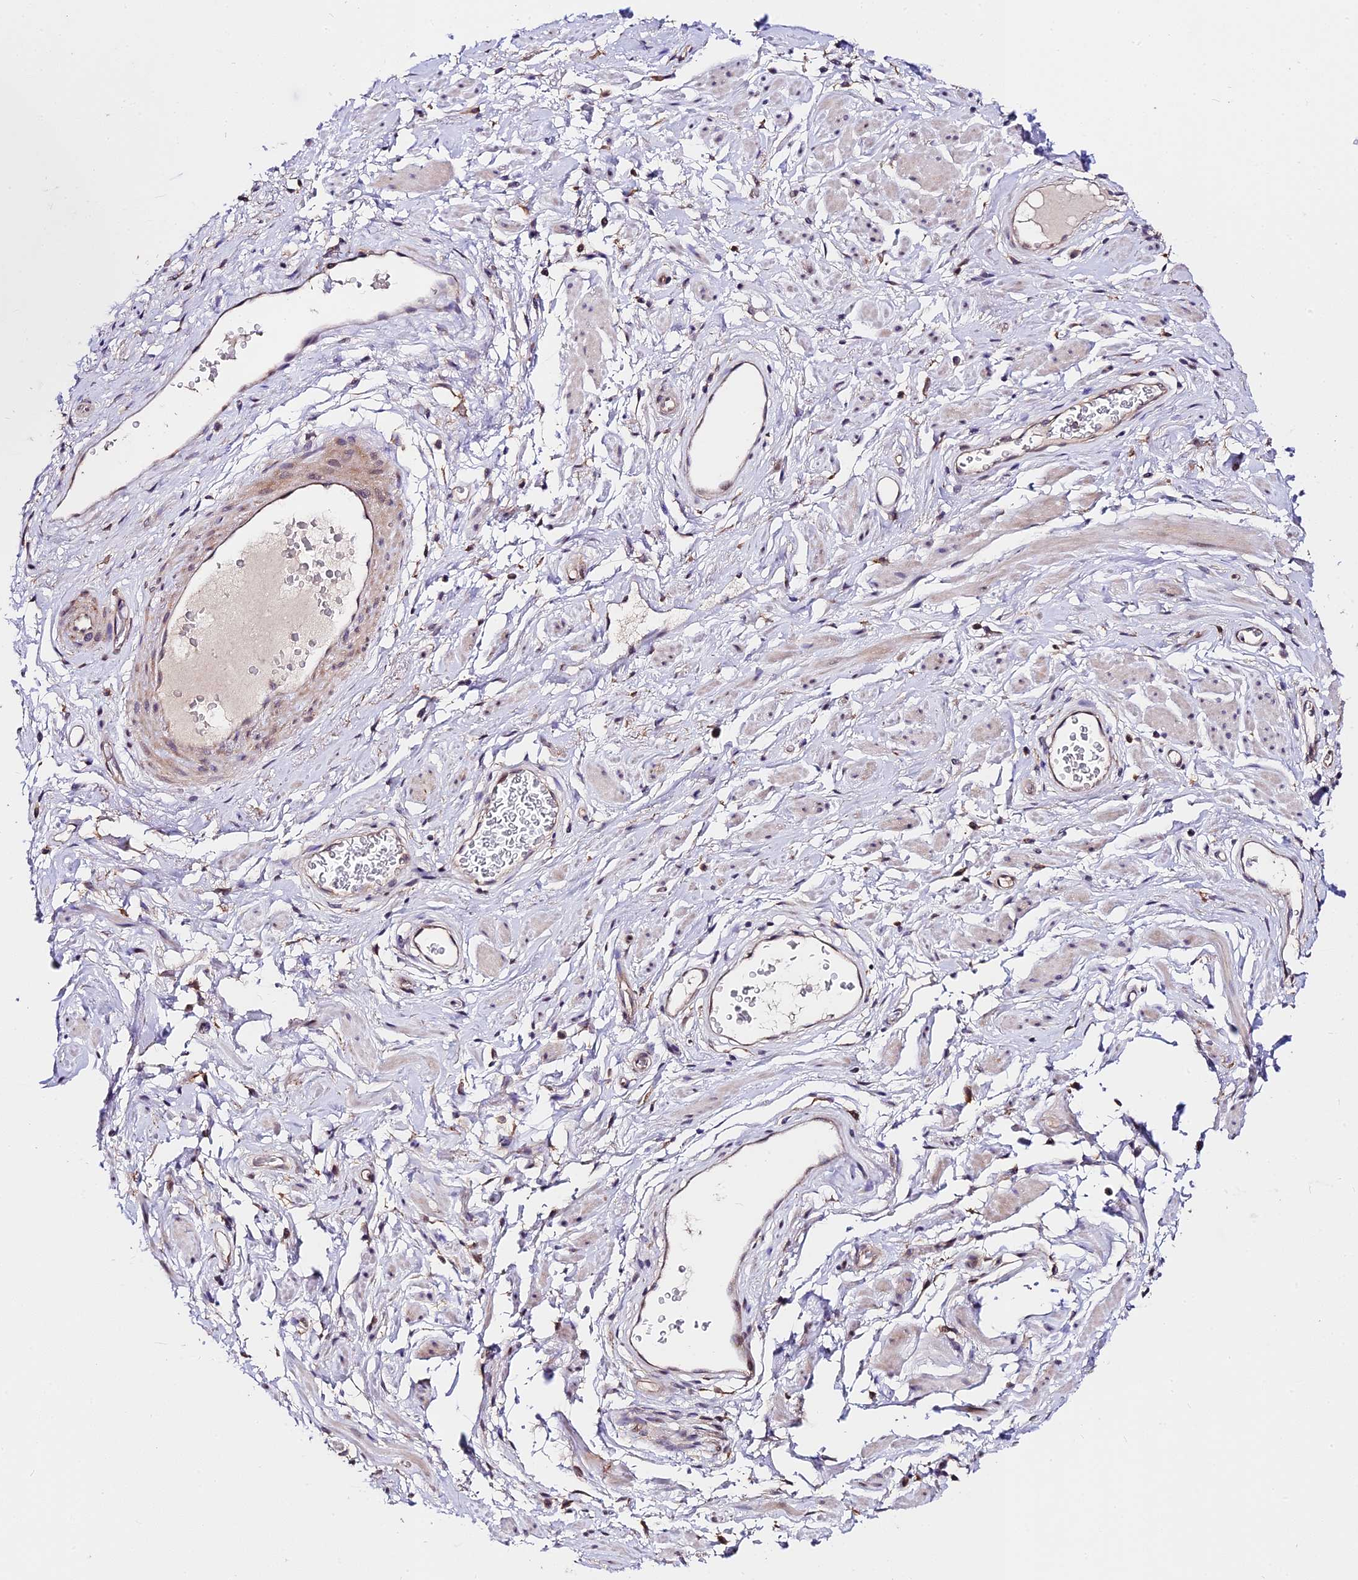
{"staining": {"intensity": "weak", "quantity": ">75%", "location": "cytoplasmic/membranous"}, "tissue": "adipose tissue", "cell_type": "Adipocytes", "image_type": "normal", "snomed": [{"axis": "morphology", "description": "Normal tissue, NOS"}, {"axis": "morphology", "description": "Adenocarcinoma, NOS"}, {"axis": "topography", "description": "Rectum"}, {"axis": "topography", "description": "Vagina"}, {"axis": "topography", "description": "Peripheral nerve tissue"}], "caption": "Adipose tissue was stained to show a protein in brown. There is low levels of weak cytoplasmic/membranous expression in approximately >75% of adipocytes. (DAB = brown stain, brightfield microscopy at high magnification).", "gene": "C3orf20", "patient": {"sex": "female", "age": 71}}